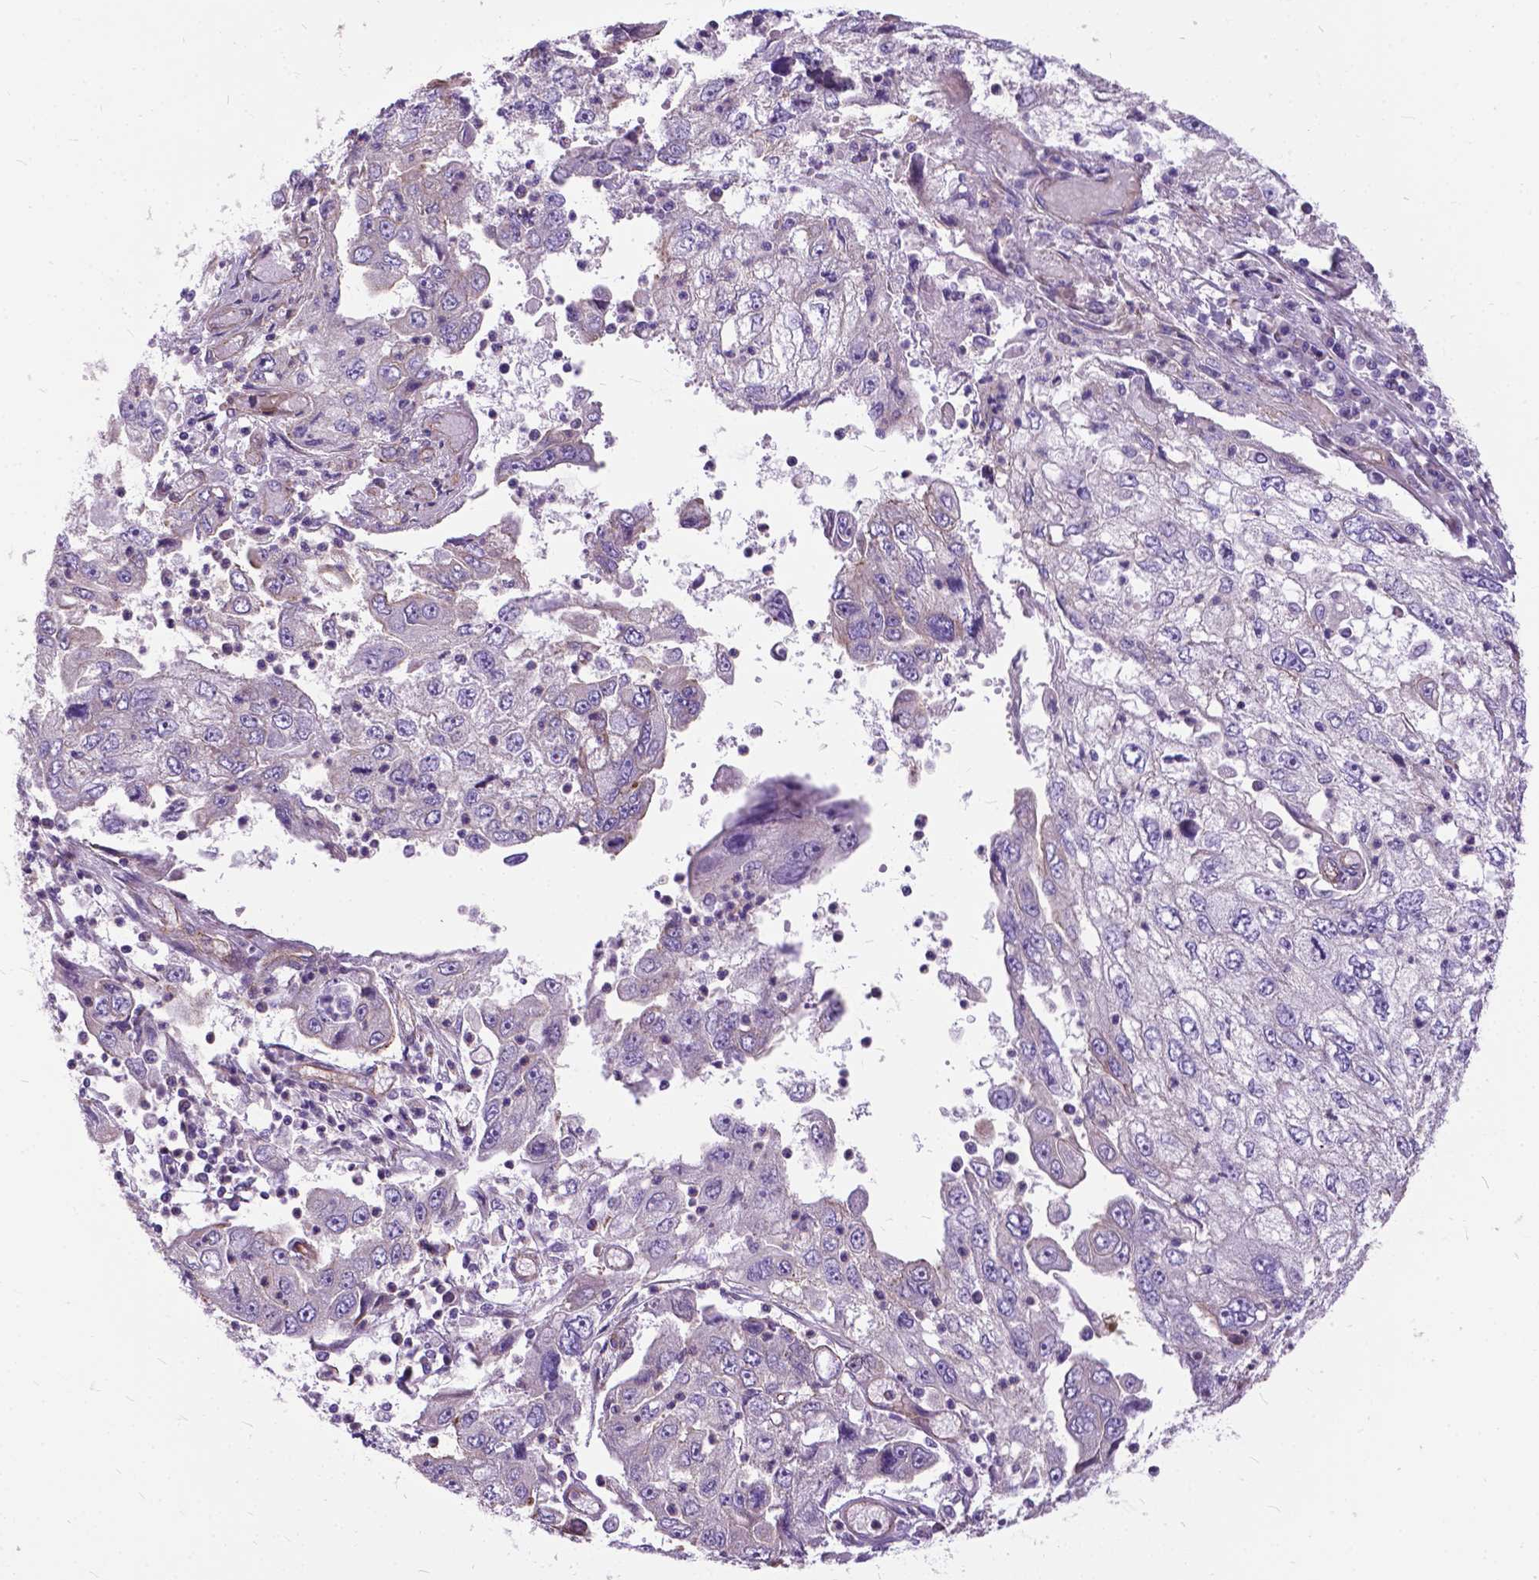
{"staining": {"intensity": "negative", "quantity": "none", "location": "none"}, "tissue": "cervical cancer", "cell_type": "Tumor cells", "image_type": "cancer", "snomed": [{"axis": "morphology", "description": "Squamous cell carcinoma, NOS"}, {"axis": "topography", "description": "Cervix"}], "caption": "A micrograph of human cervical cancer (squamous cell carcinoma) is negative for staining in tumor cells.", "gene": "FLT4", "patient": {"sex": "female", "age": 36}}